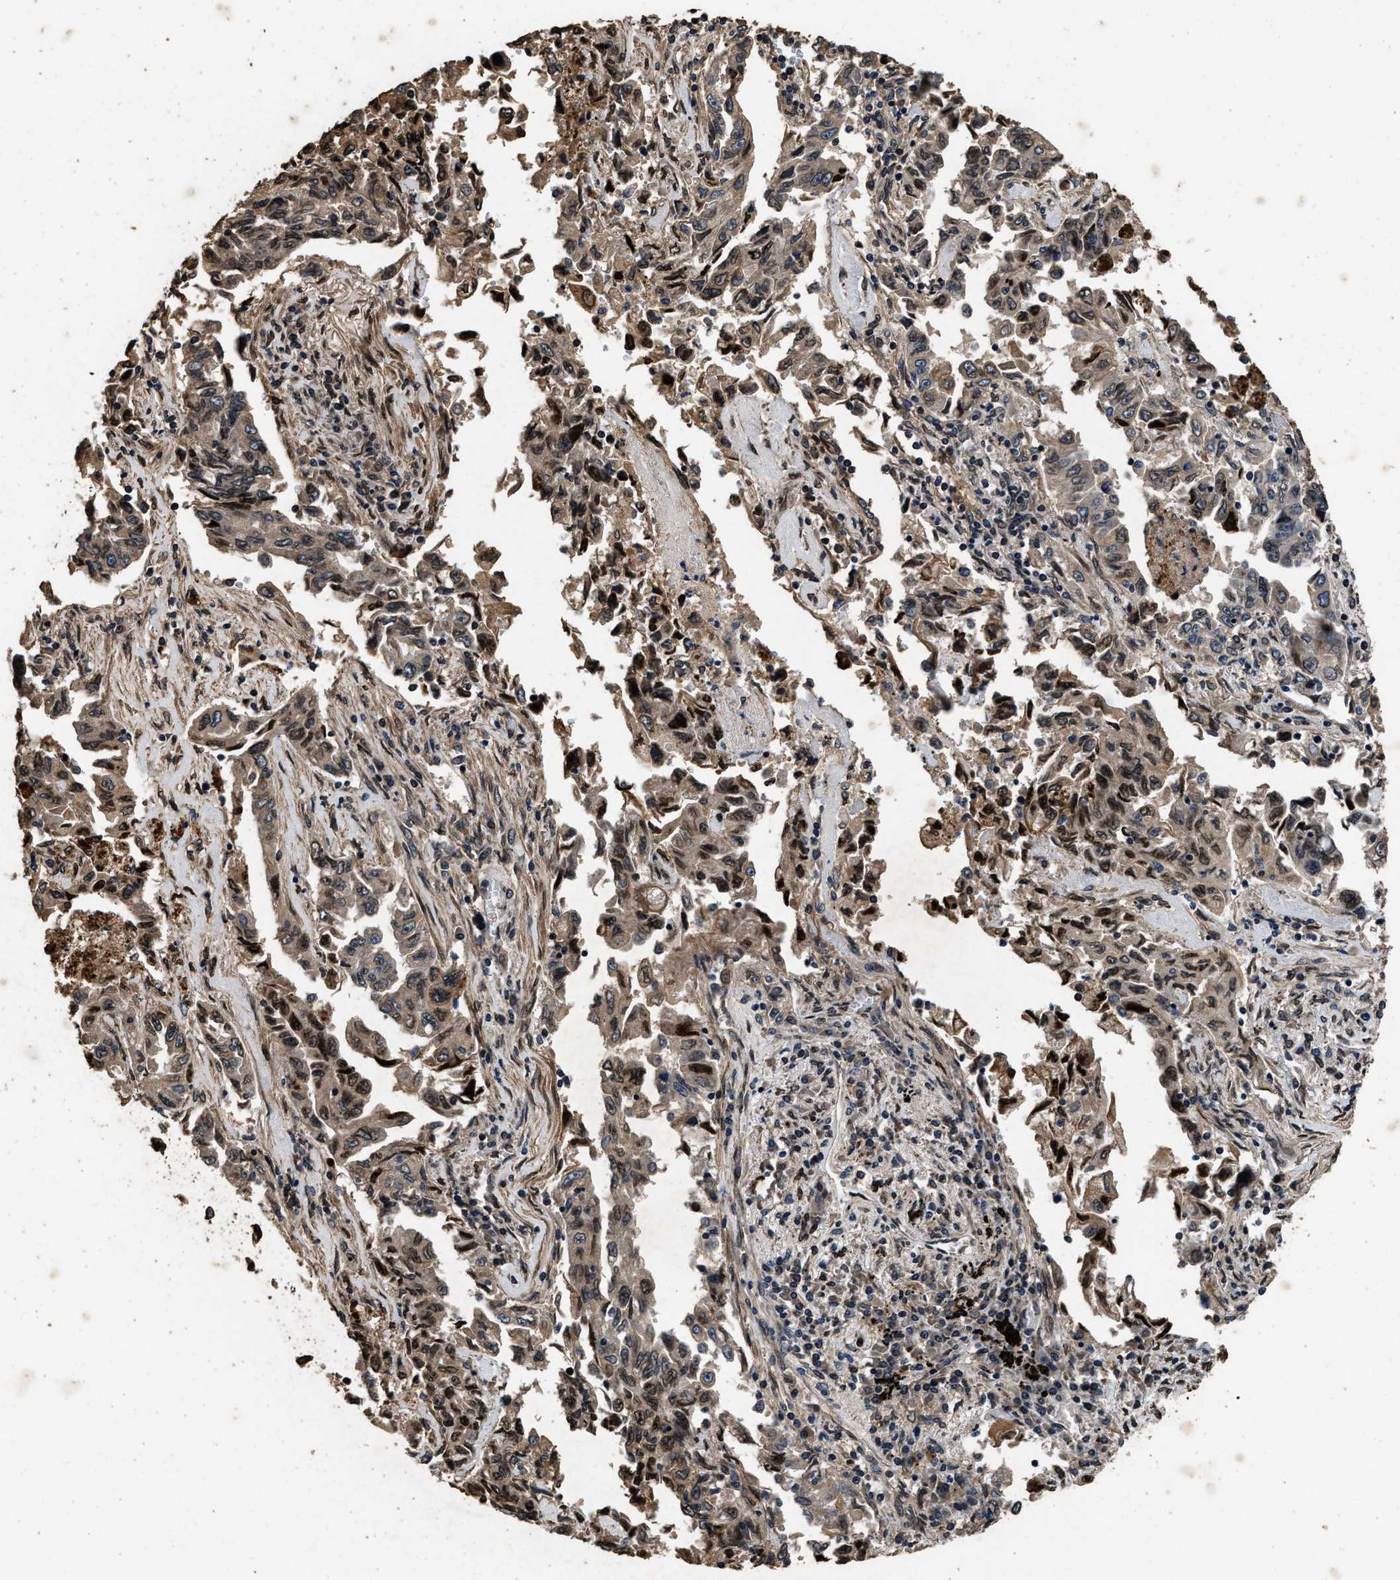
{"staining": {"intensity": "strong", "quantity": "<25%", "location": "nuclear"}, "tissue": "lung cancer", "cell_type": "Tumor cells", "image_type": "cancer", "snomed": [{"axis": "morphology", "description": "Adenocarcinoma, NOS"}, {"axis": "topography", "description": "Lung"}], "caption": "High-power microscopy captured an immunohistochemistry (IHC) photomicrograph of lung adenocarcinoma, revealing strong nuclear staining in approximately <25% of tumor cells.", "gene": "ACCS", "patient": {"sex": "female", "age": 51}}